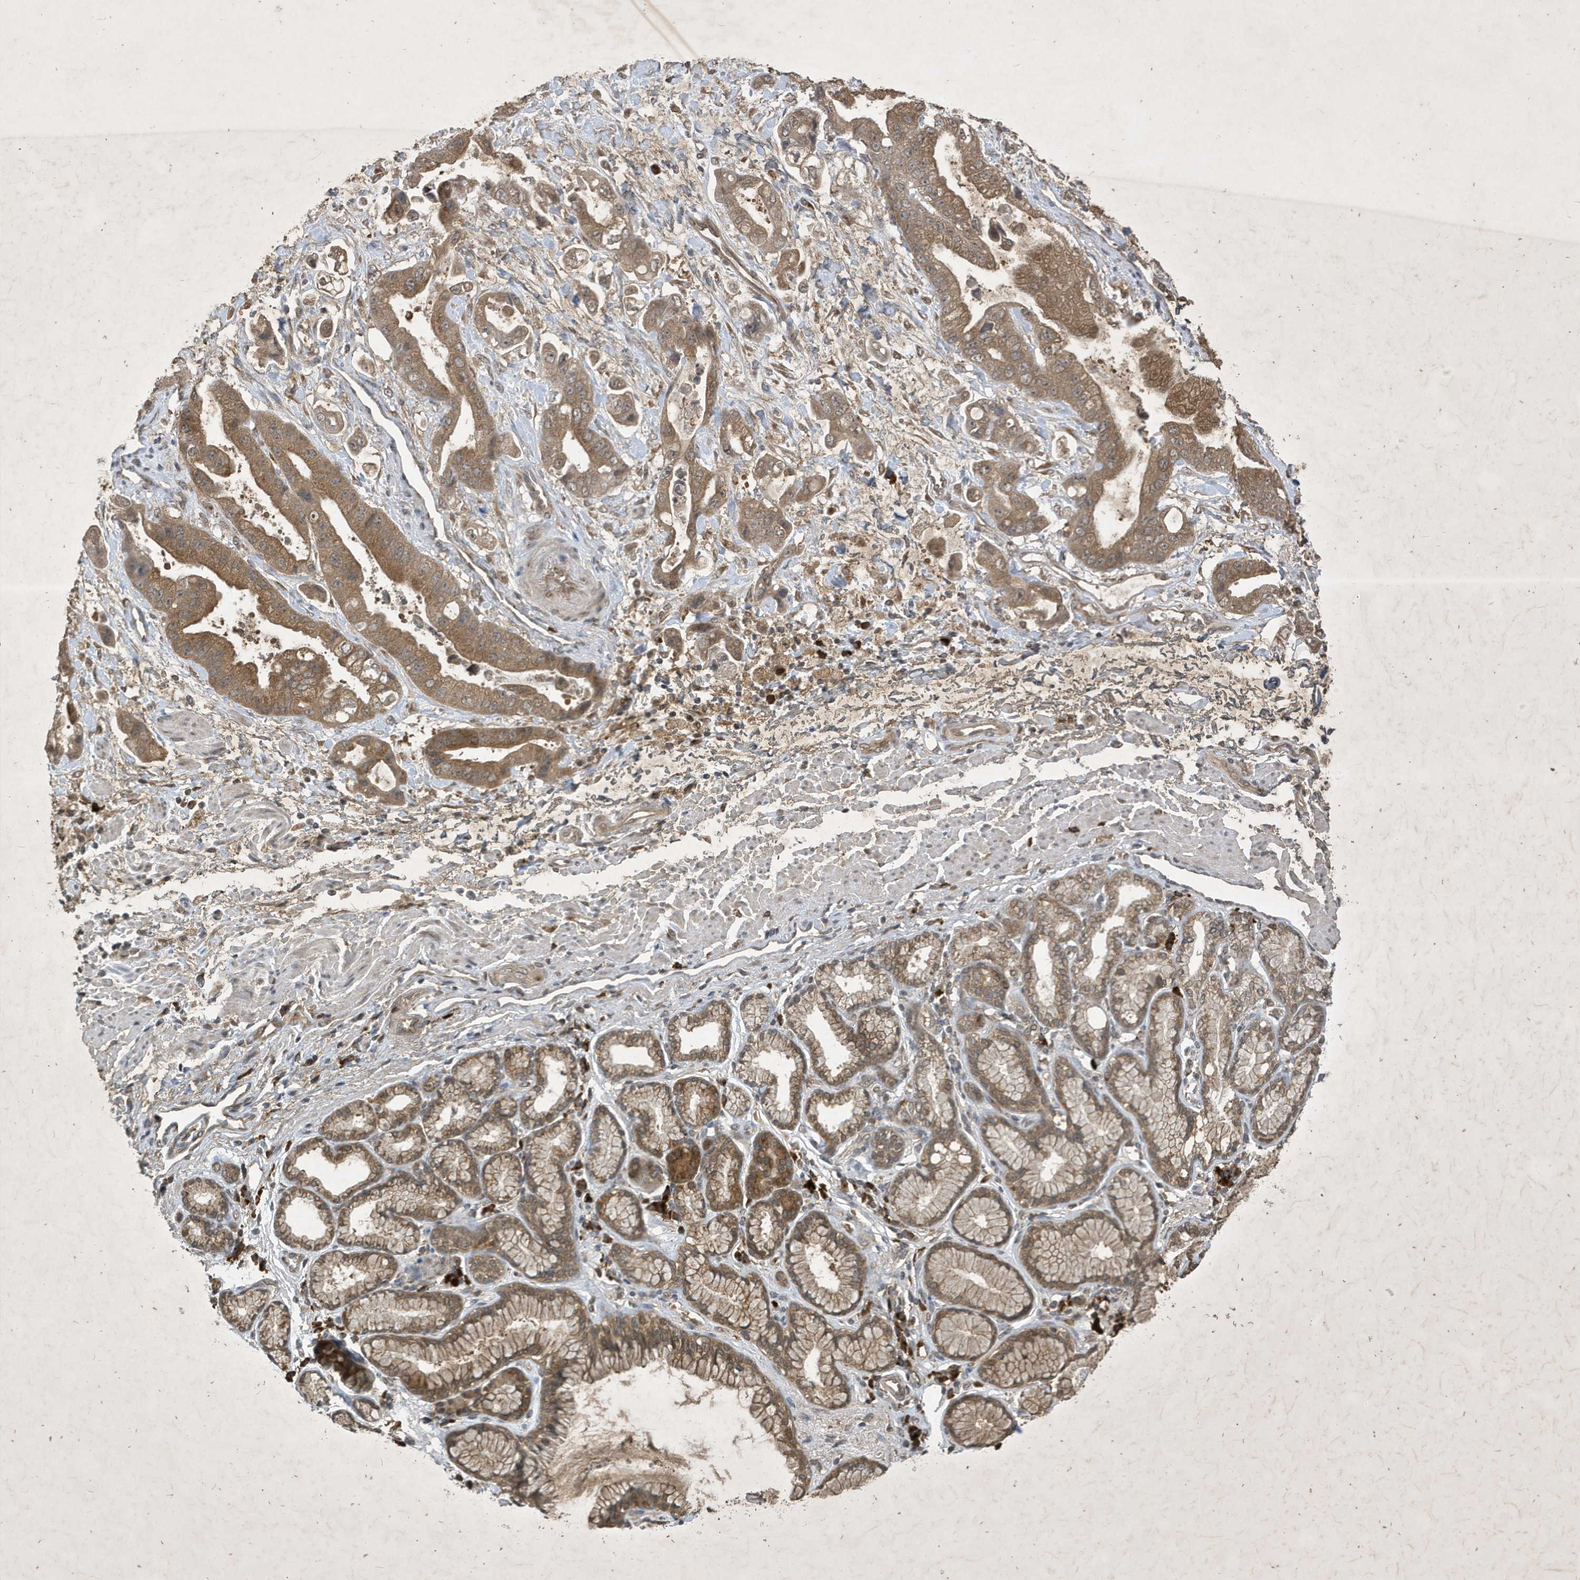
{"staining": {"intensity": "moderate", "quantity": ">75%", "location": "cytoplasmic/membranous"}, "tissue": "stomach cancer", "cell_type": "Tumor cells", "image_type": "cancer", "snomed": [{"axis": "morphology", "description": "Adenocarcinoma, NOS"}, {"axis": "topography", "description": "Stomach"}], "caption": "A brown stain shows moderate cytoplasmic/membranous positivity of a protein in human stomach cancer (adenocarcinoma) tumor cells. The staining is performed using DAB (3,3'-diaminobenzidine) brown chromogen to label protein expression. The nuclei are counter-stained blue using hematoxylin.", "gene": "STX10", "patient": {"sex": "male", "age": 62}}